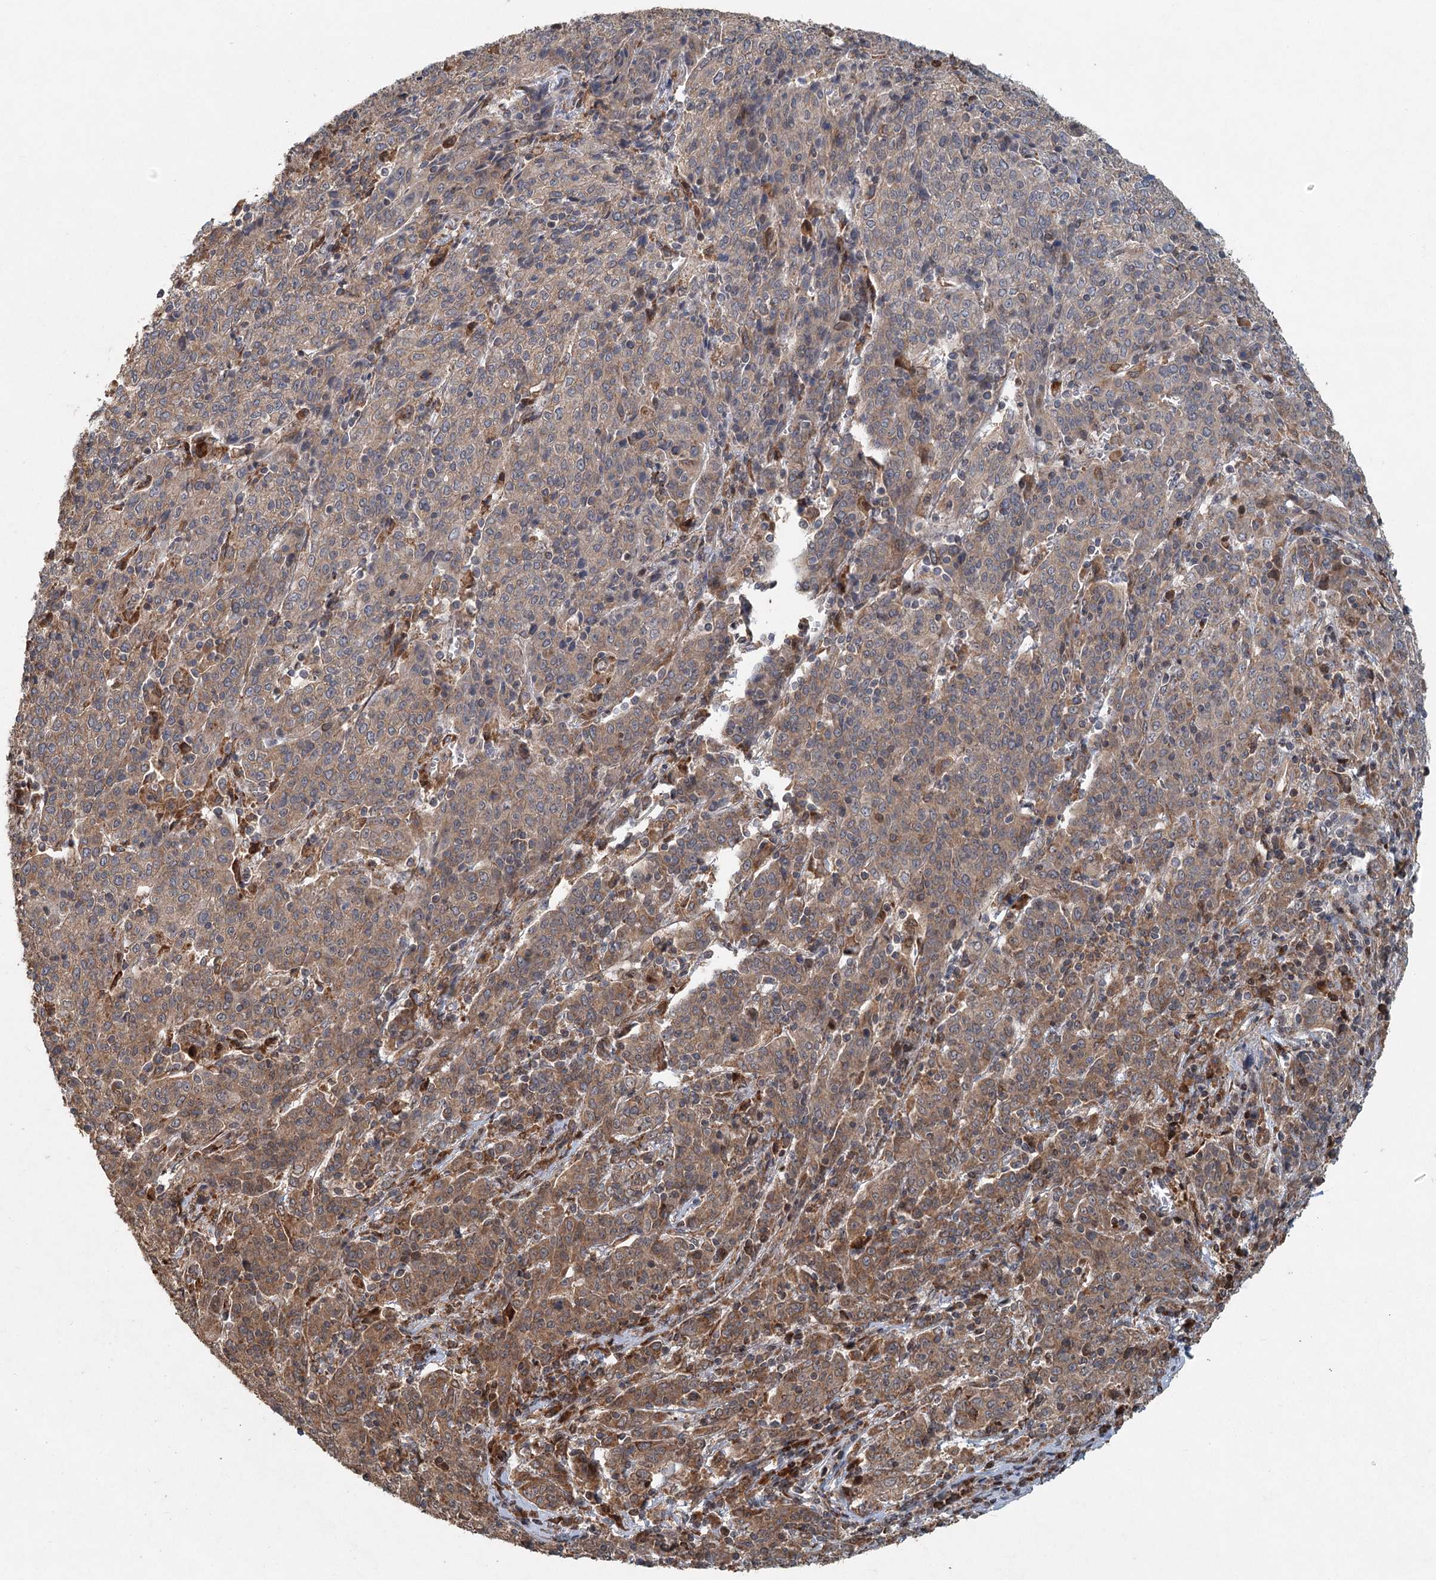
{"staining": {"intensity": "moderate", "quantity": "25%-75%", "location": "cytoplasmic/membranous"}, "tissue": "cervical cancer", "cell_type": "Tumor cells", "image_type": "cancer", "snomed": [{"axis": "morphology", "description": "Squamous cell carcinoma, NOS"}, {"axis": "topography", "description": "Cervix"}], "caption": "Immunohistochemical staining of cervical cancer exhibits moderate cytoplasmic/membranous protein staining in about 25%-75% of tumor cells. The staining was performed using DAB to visualize the protein expression in brown, while the nuclei were stained in blue with hematoxylin (Magnification: 20x).", "gene": "SRPX2", "patient": {"sex": "female", "age": 67}}